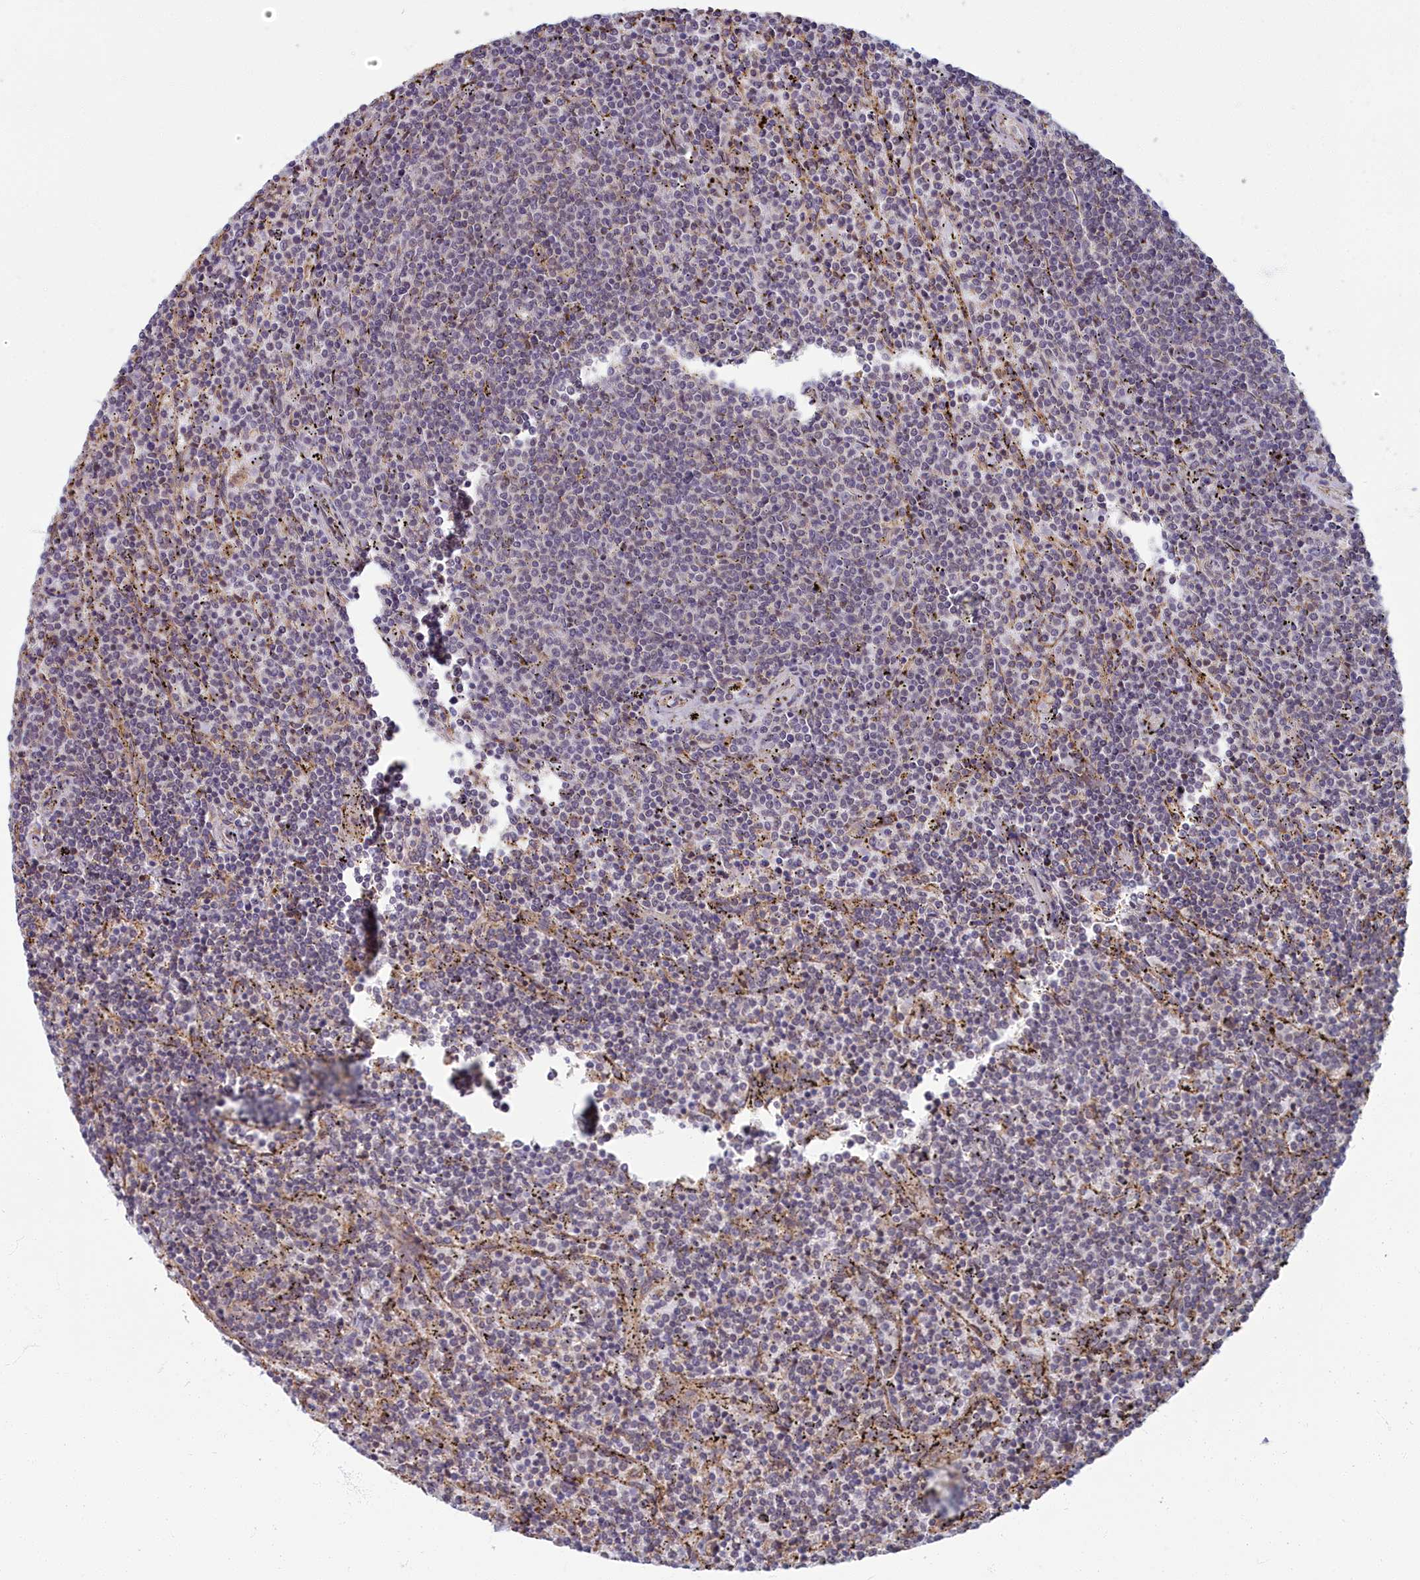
{"staining": {"intensity": "negative", "quantity": "none", "location": "none"}, "tissue": "lymphoma", "cell_type": "Tumor cells", "image_type": "cancer", "snomed": [{"axis": "morphology", "description": "Malignant lymphoma, non-Hodgkin's type, Low grade"}, {"axis": "topography", "description": "Spleen"}], "caption": "Human lymphoma stained for a protein using immunohistochemistry displays no positivity in tumor cells.", "gene": "MAK16", "patient": {"sex": "female", "age": 50}}